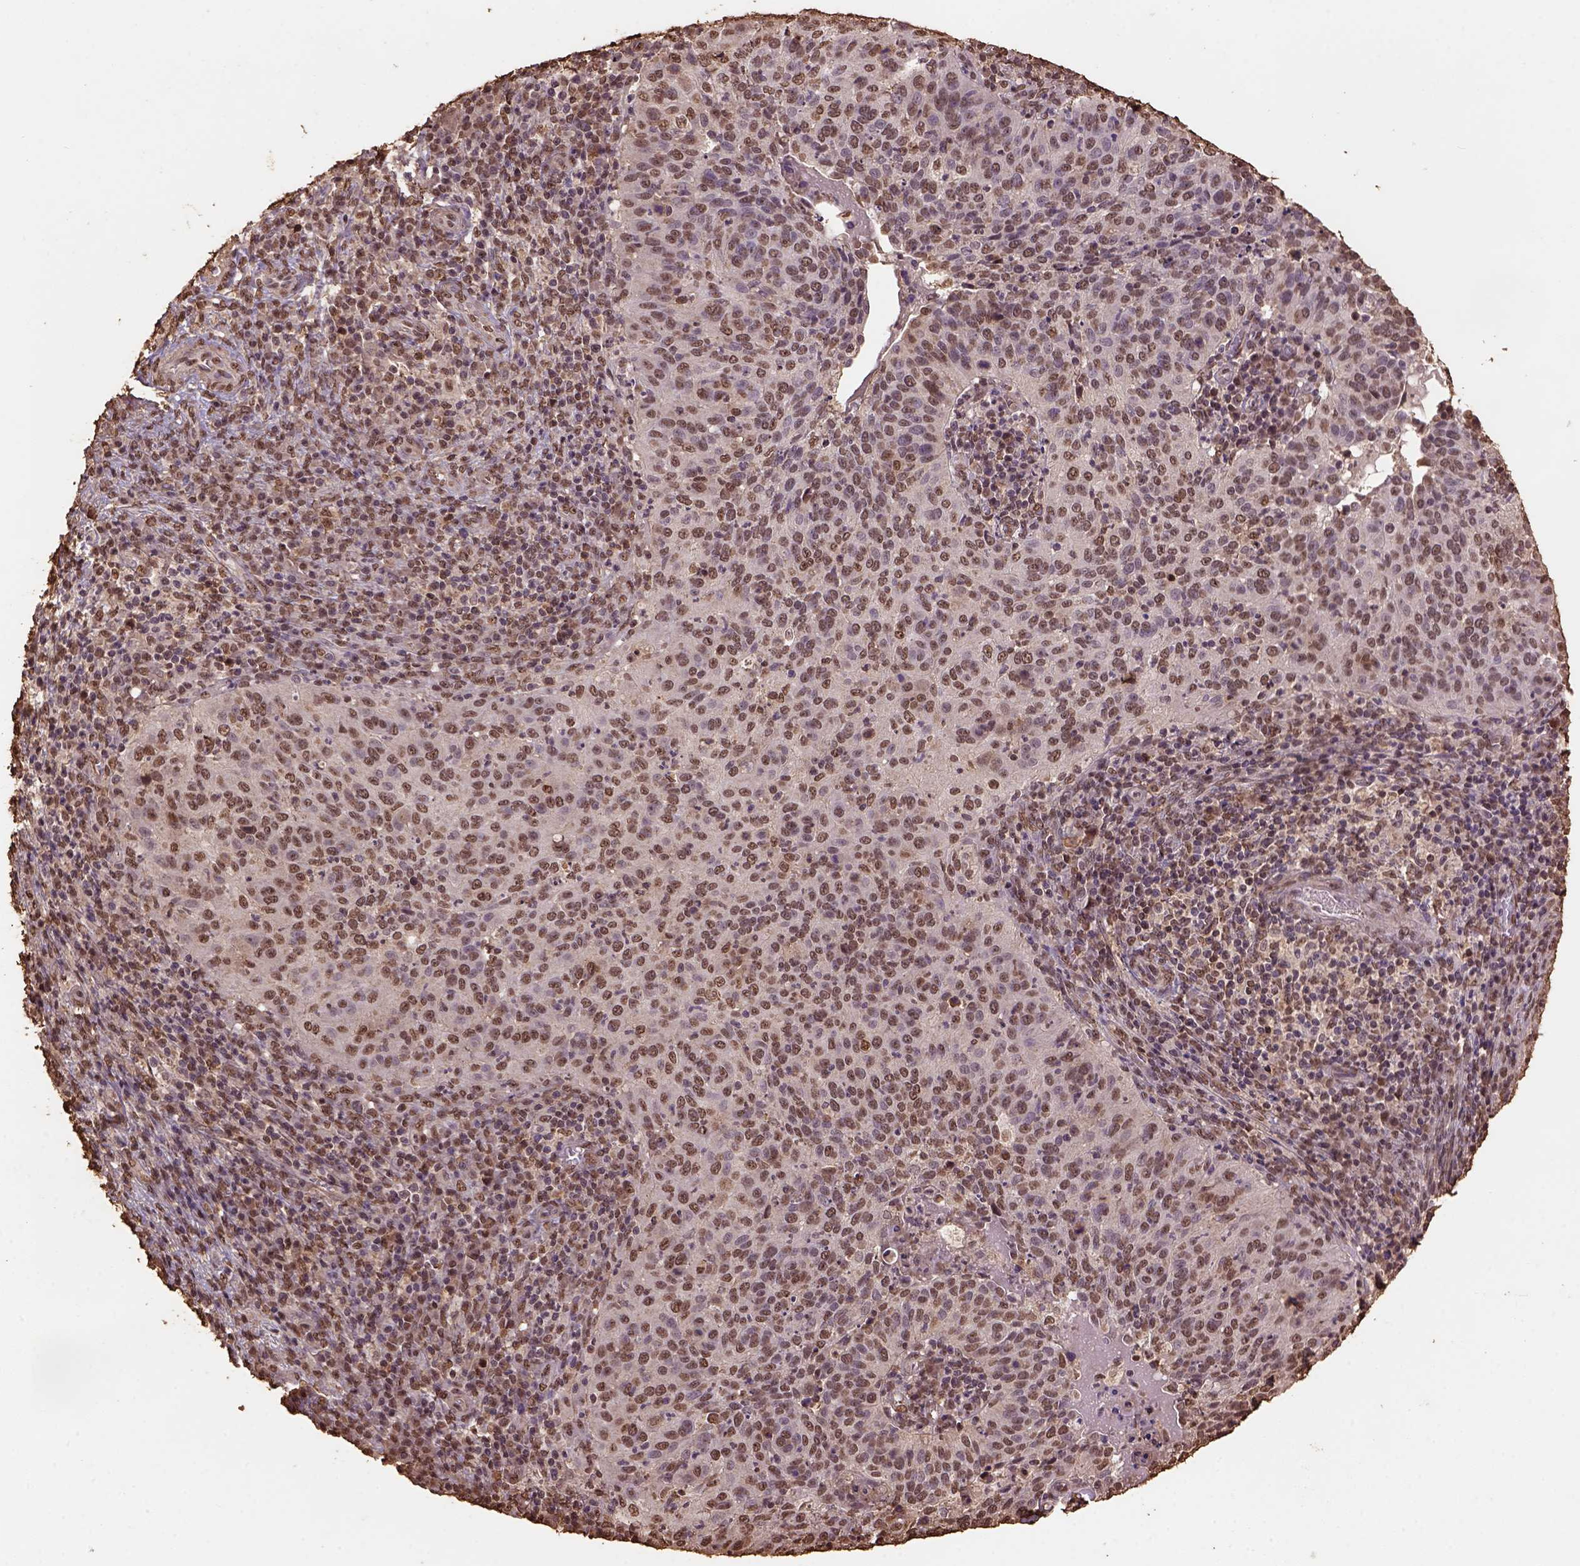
{"staining": {"intensity": "moderate", "quantity": ">75%", "location": "nuclear"}, "tissue": "cervical cancer", "cell_type": "Tumor cells", "image_type": "cancer", "snomed": [{"axis": "morphology", "description": "Squamous cell carcinoma, NOS"}, {"axis": "topography", "description": "Cervix"}], "caption": "About >75% of tumor cells in squamous cell carcinoma (cervical) display moderate nuclear protein expression as visualized by brown immunohistochemical staining.", "gene": "CSTF2T", "patient": {"sex": "female", "age": 39}}